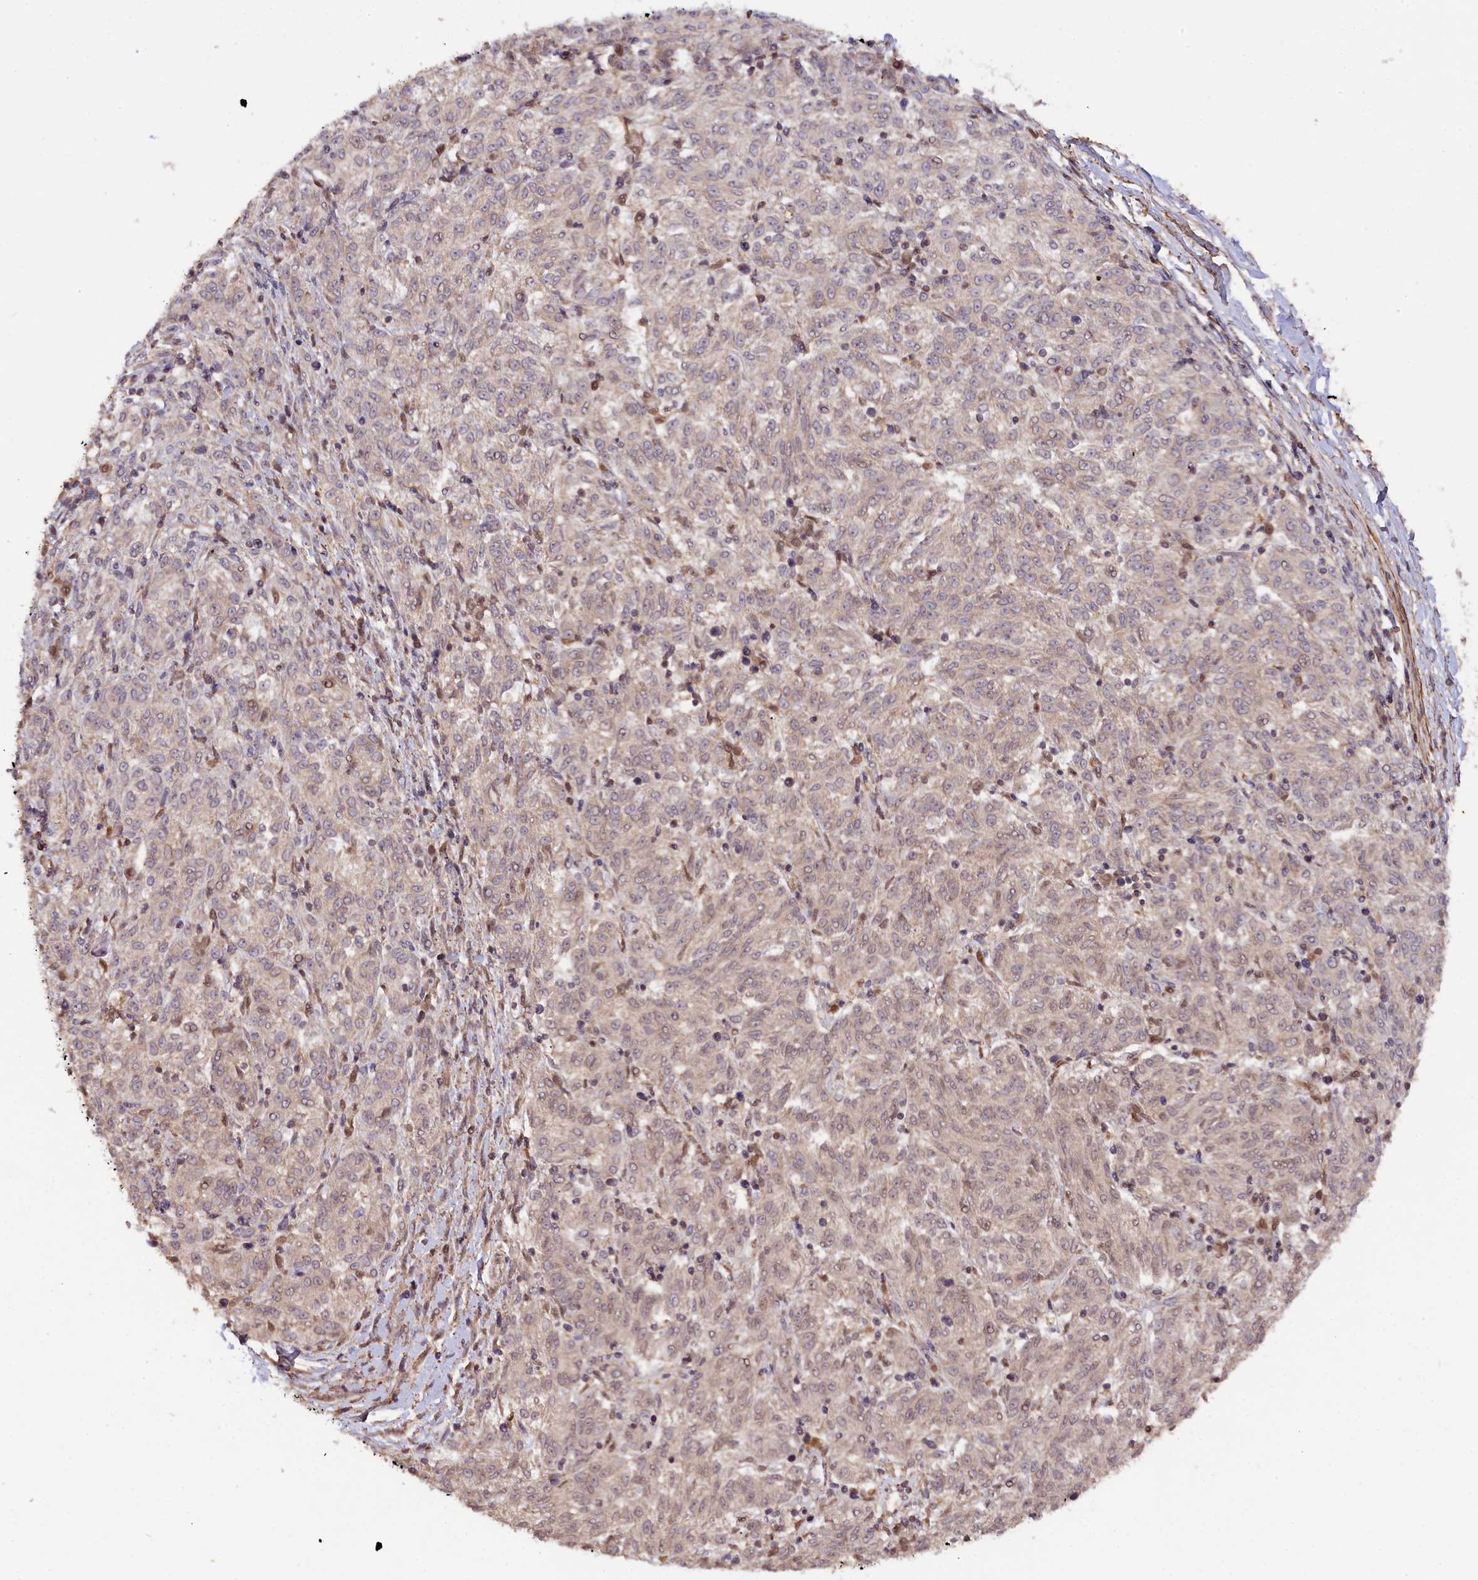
{"staining": {"intensity": "moderate", "quantity": "<25%", "location": "cytoplasmic/membranous"}, "tissue": "melanoma", "cell_type": "Tumor cells", "image_type": "cancer", "snomed": [{"axis": "morphology", "description": "Malignant melanoma, NOS"}, {"axis": "topography", "description": "Skin"}], "caption": "Protein staining of malignant melanoma tissue demonstrates moderate cytoplasmic/membranous expression in about <25% of tumor cells.", "gene": "ZNF480", "patient": {"sex": "female", "age": 72}}